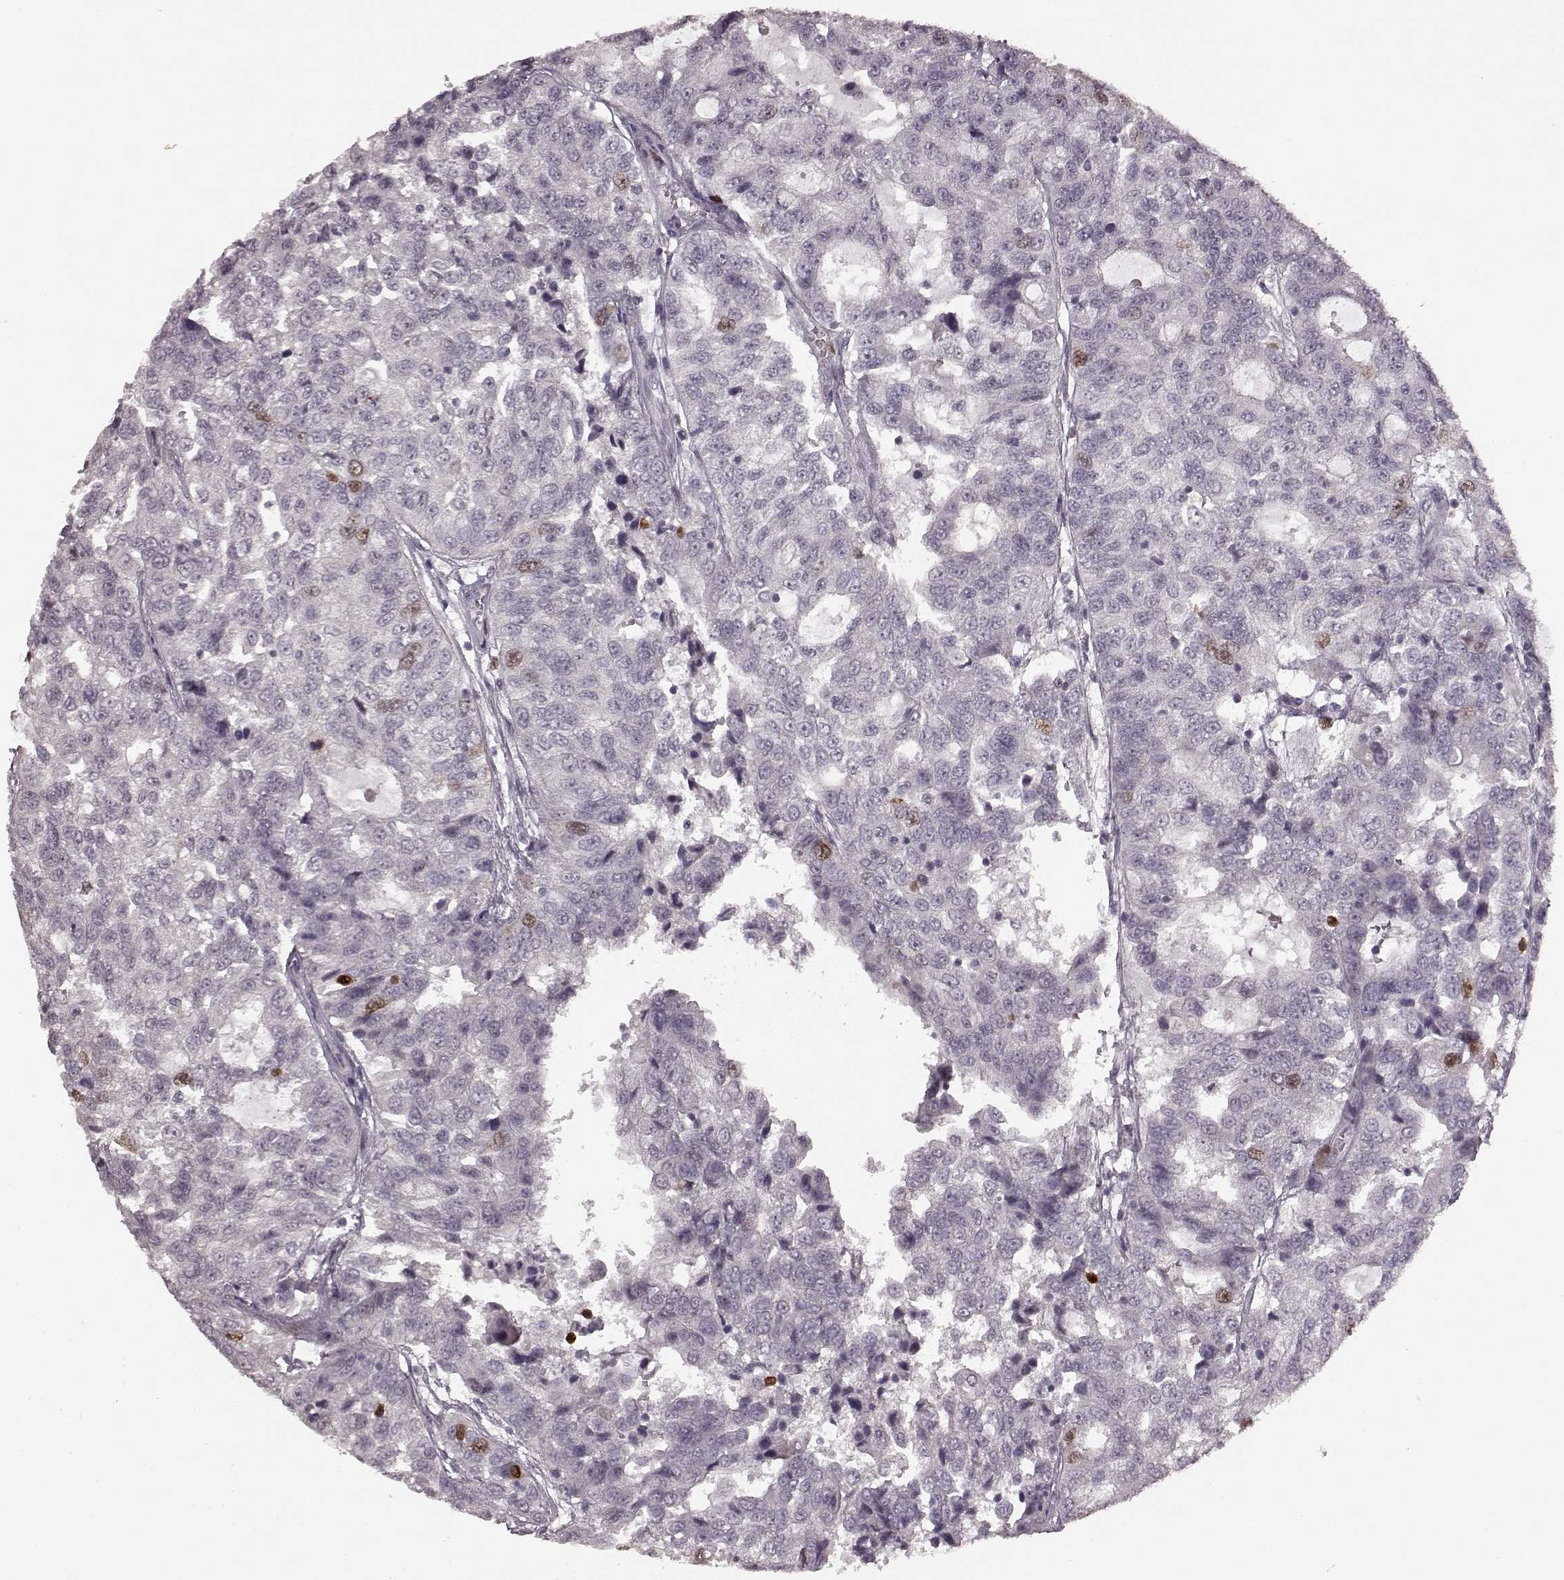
{"staining": {"intensity": "moderate", "quantity": "<25%", "location": "nuclear"}, "tissue": "urothelial cancer", "cell_type": "Tumor cells", "image_type": "cancer", "snomed": [{"axis": "morphology", "description": "Urothelial carcinoma, NOS"}, {"axis": "morphology", "description": "Urothelial carcinoma, High grade"}, {"axis": "topography", "description": "Urinary bladder"}], "caption": "This photomicrograph demonstrates immunohistochemistry staining of transitional cell carcinoma, with low moderate nuclear expression in about <25% of tumor cells.", "gene": "CCNA2", "patient": {"sex": "female", "age": 73}}